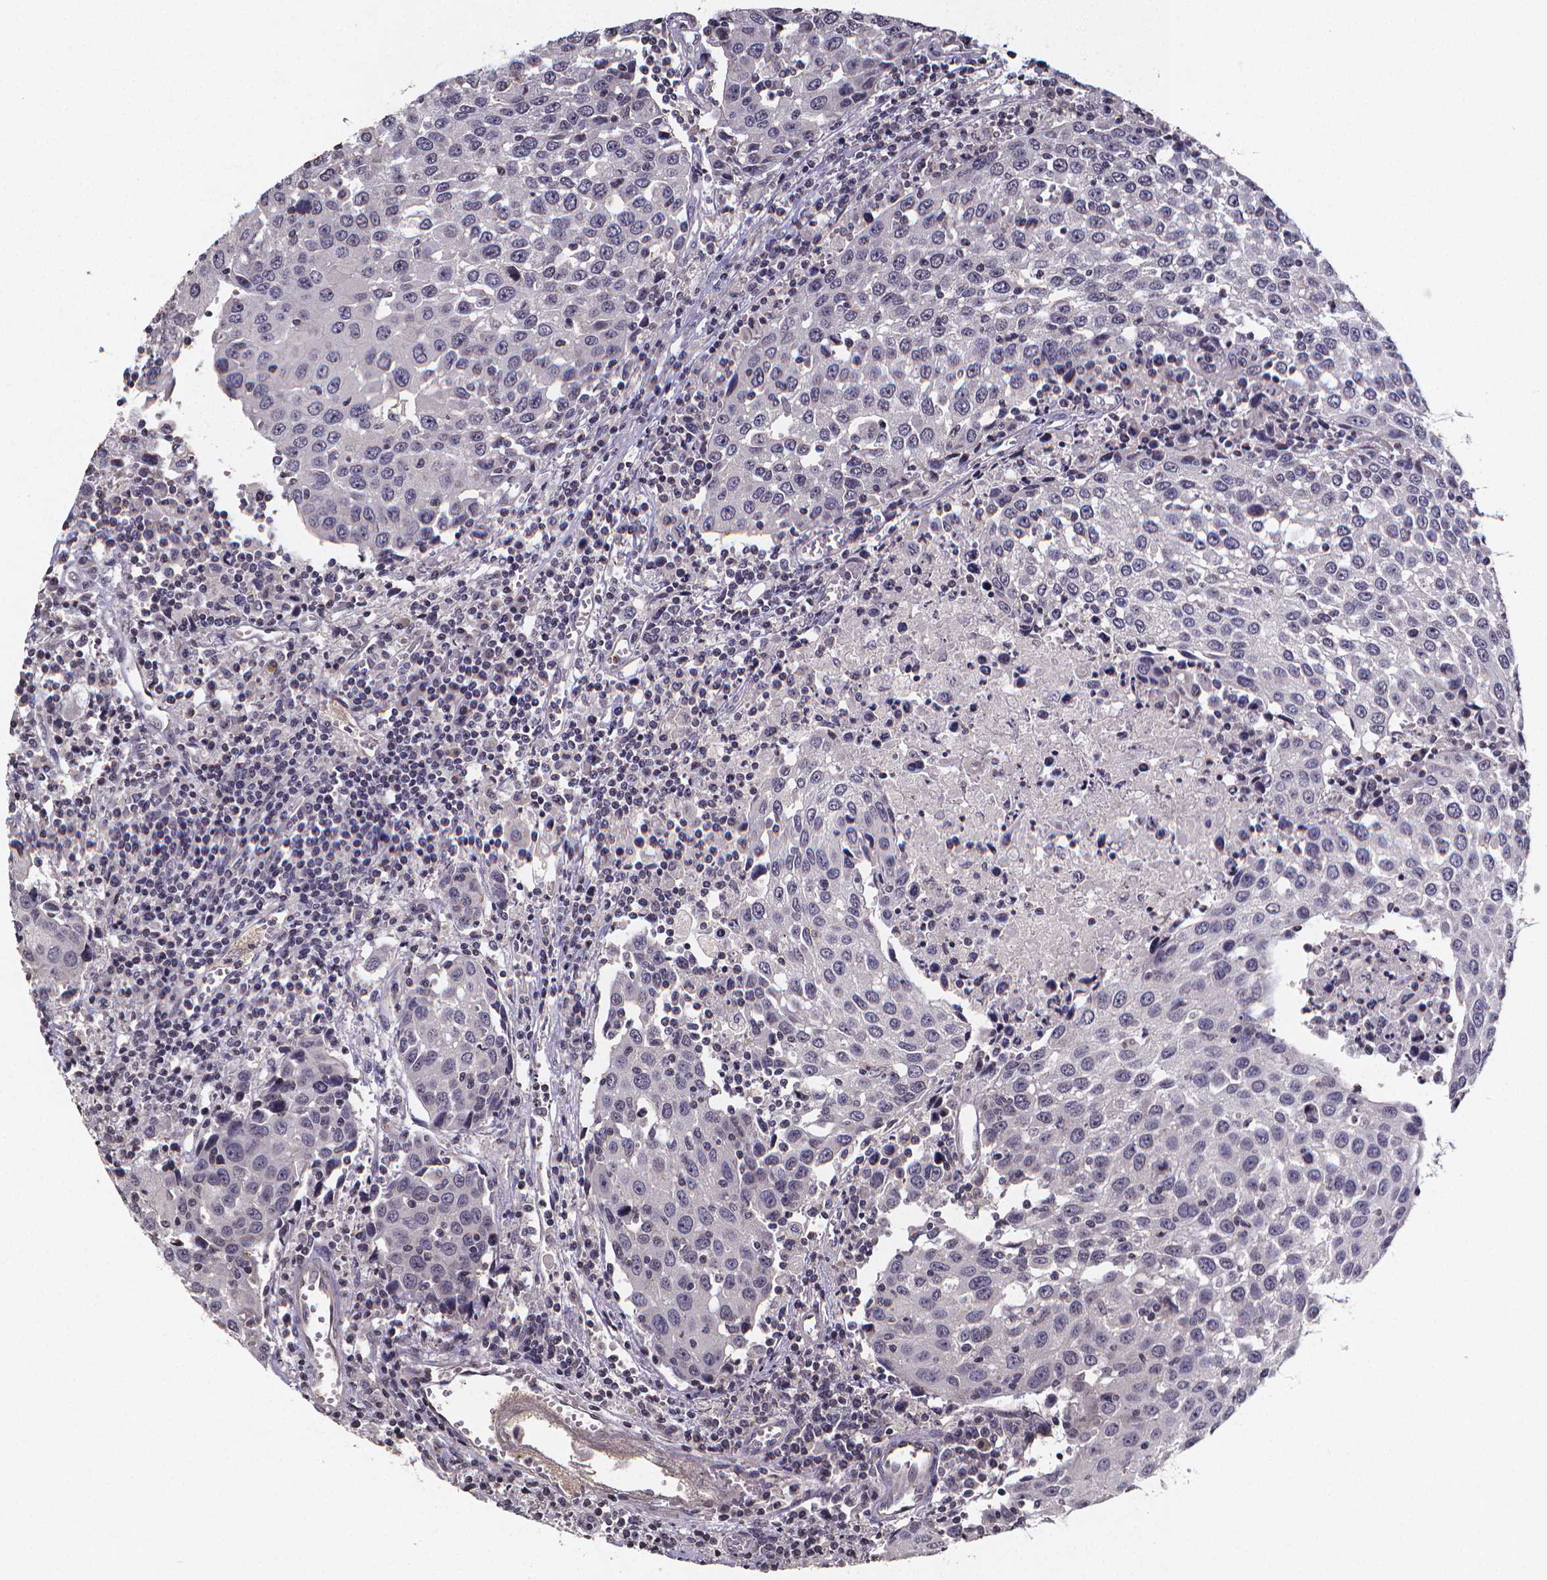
{"staining": {"intensity": "negative", "quantity": "none", "location": "none"}, "tissue": "urothelial cancer", "cell_type": "Tumor cells", "image_type": "cancer", "snomed": [{"axis": "morphology", "description": "Urothelial carcinoma, High grade"}, {"axis": "topography", "description": "Urinary bladder"}], "caption": "There is no significant staining in tumor cells of high-grade urothelial carcinoma.", "gene": "TP73", "patient": {"sex": "female", "age": 85}}